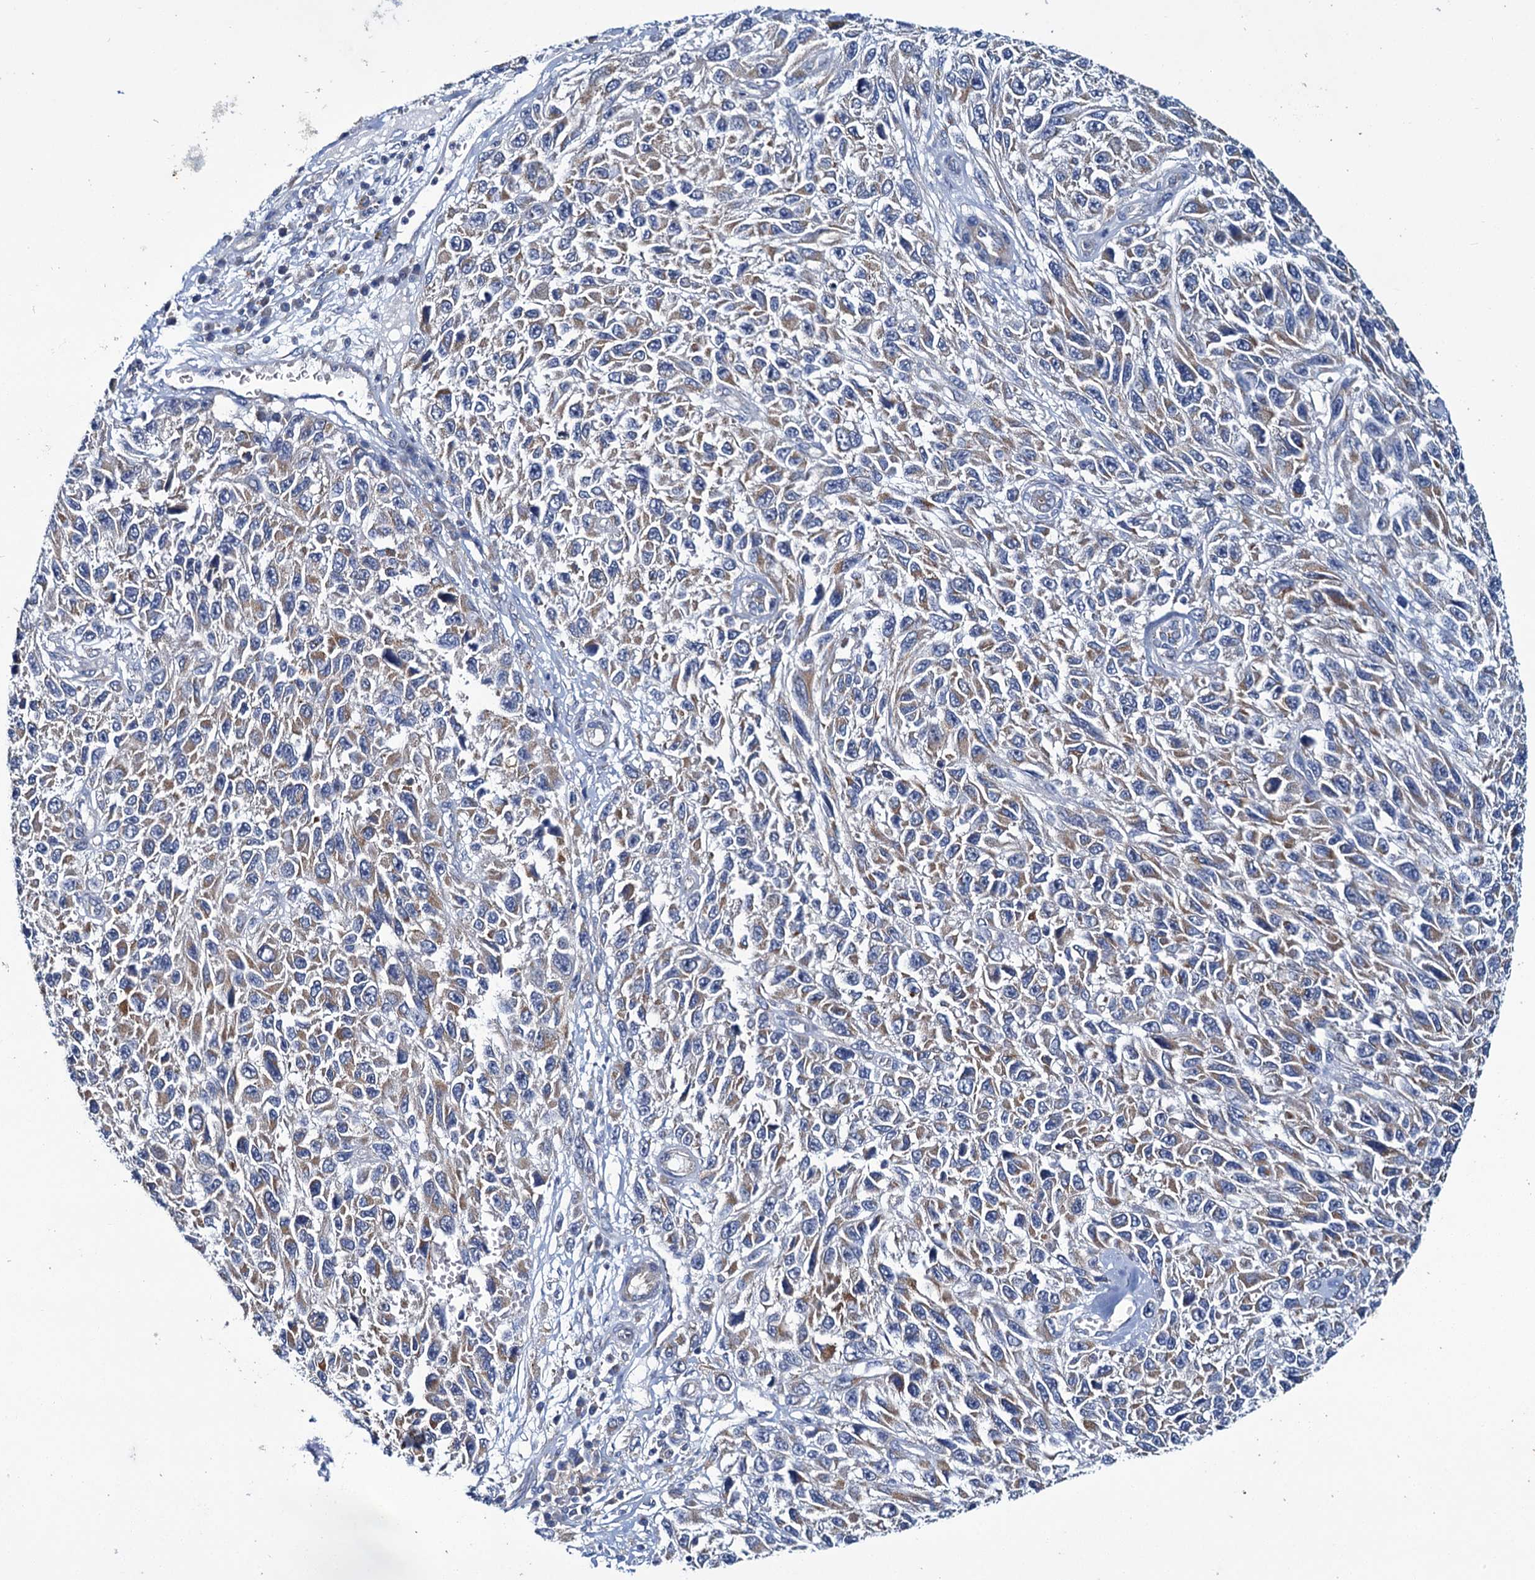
{"staining": {"intensity": "moderate", "quantity": "25%-75%", "location": "cytoplasmic/membranous"}, "tissue": "melanoma", "cell_type": "Tumor cells", "image_type": "cancer", "snomed": [{"axis": "morphology", "description": "Normal tissue, NOS"}, {"axis": "morphology", "description": "Malignant melanoma, NOS"}, {"axis": "topography", "description": "Skin"}], "caption": "This is a histology image of immunohistochemistry (IHC) staining of malignant melanoma, which shows moderate staining in the cytoplasmic/membranous of tumor cells.", "gene": "CEP295", "patient": {"sex": "female", "age": 96}}